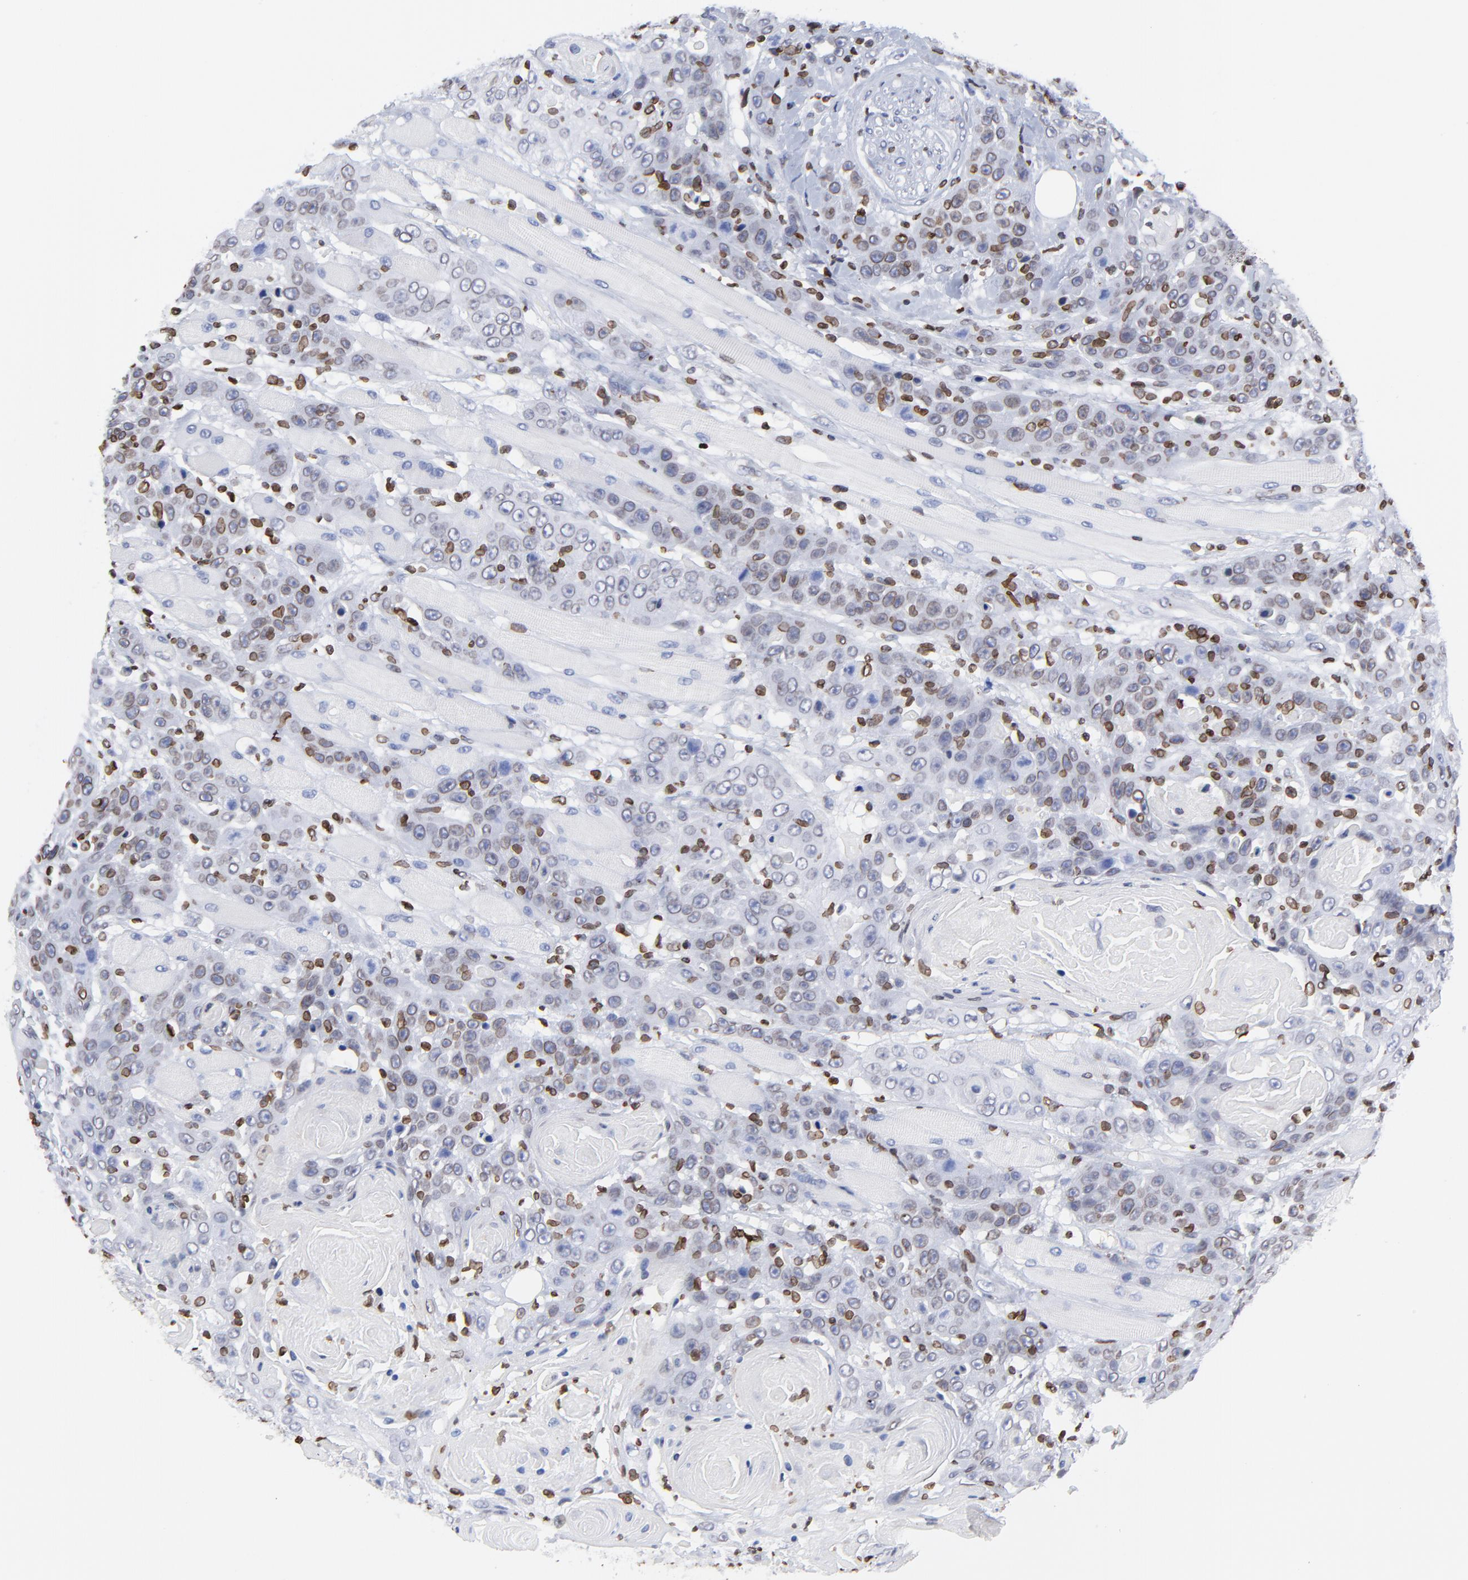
{"staining": {"intensity": "weak", "quantity": ">75%", "location": "cytoplasmic/membranous,nuclear"}, "tissue": "head and neck cancer", "cell_type": "Tumor cells", "image_type": "cancer", "snomed": [{"axis": "morphology", "description": "Squamous cell carcinoma, NOS"}, {"axis": "topography", "description": "Head-Neck"}], "caption": "A photomicrograph of human head and neck cancer stained for a protein demonstrates weak cytoplasmic/membranous and nuclear brown staining in tumor cells. (IHC, brightfield microscopy, high magnification).", "gene": "THAP7", "patient": {"sex": "female", "age": 84}}